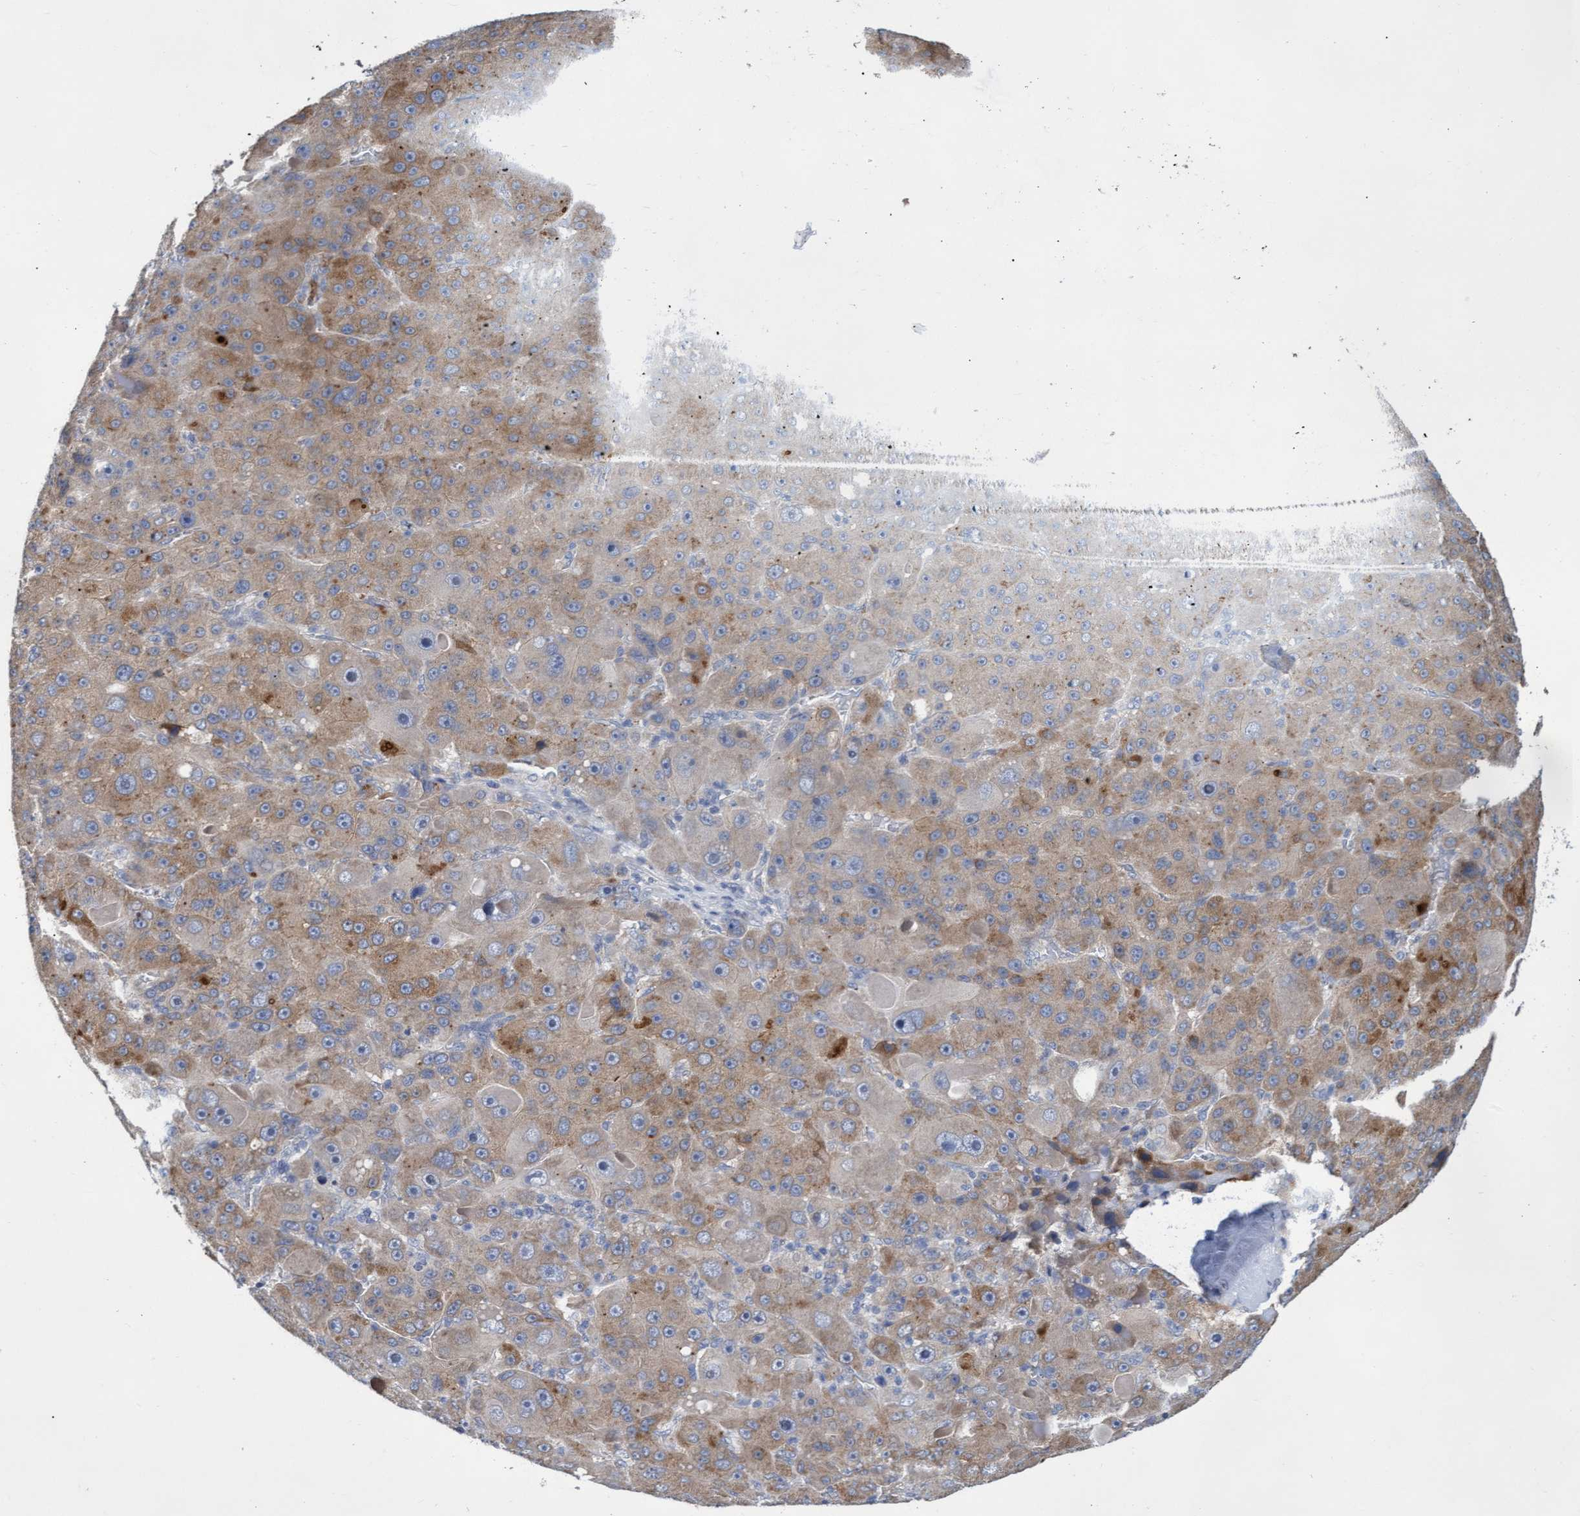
{"staining": {"intensity": "moderate", "quantity": ">75%", "location": "cytoplasmic/membranous"}, "tissue": "liver cancer", "cell_type": "Tumor cells", "image_type": "cancer", "snomed": [{"axis": "morphology", "description": "Carcinoma, Hepatocellular, NOS"}, {"axis": "topography", "description": "Liver"}], "caption": "Moderate cytoplasmic/membranous protein positivity is seen in about >75% of tumor cells in liver hepatocellular carcinoma.", "gene": "ABCF2", "patient": {"sex": "male", "age": 76}}